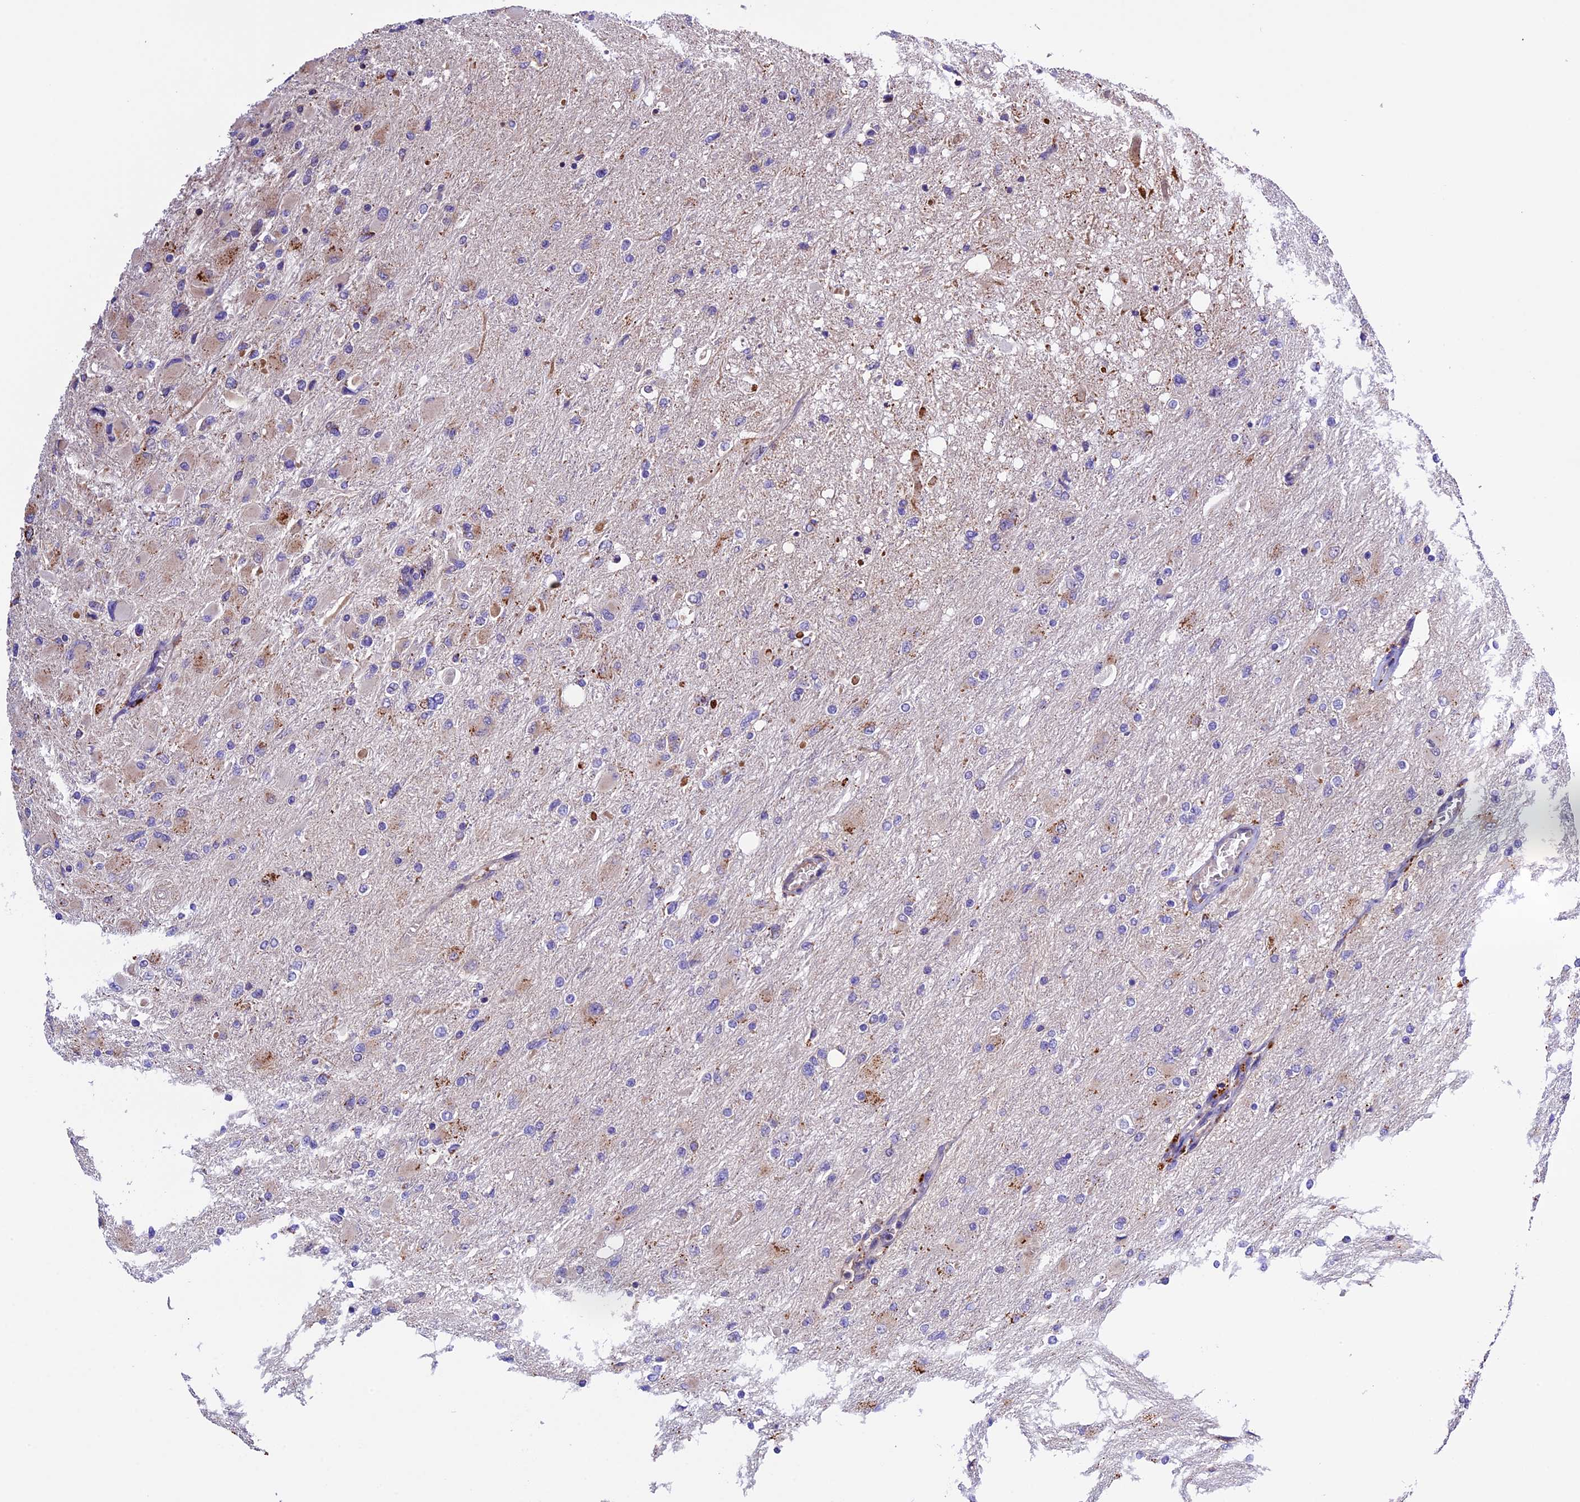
{"staining": {"intensity": "weak", "quantity": "<25%", "location": "cytoplasmic/membranous"}, "tissue": "glioma", "cell_type": "Tumor cells", "image_type": "cancer", "snomed": [{"axis": "morphology", "description": "Glioma, malignant, High grade"}, {"axis": "topography", "description": "Cerebral cortex"}], "caption": "This is a image of immunohistochemistry staining of malignant glioma (high-grade), which shows no staining in tumor cells. (Stains: DAB (3,3'-diaminobenzidine) immunohistochemistry with hematoxylin counter stain, Microscopy: brightfield microscopy at high magnification).", "gene": "METTL22", "patient": {"sex": "female", "age": 36}}